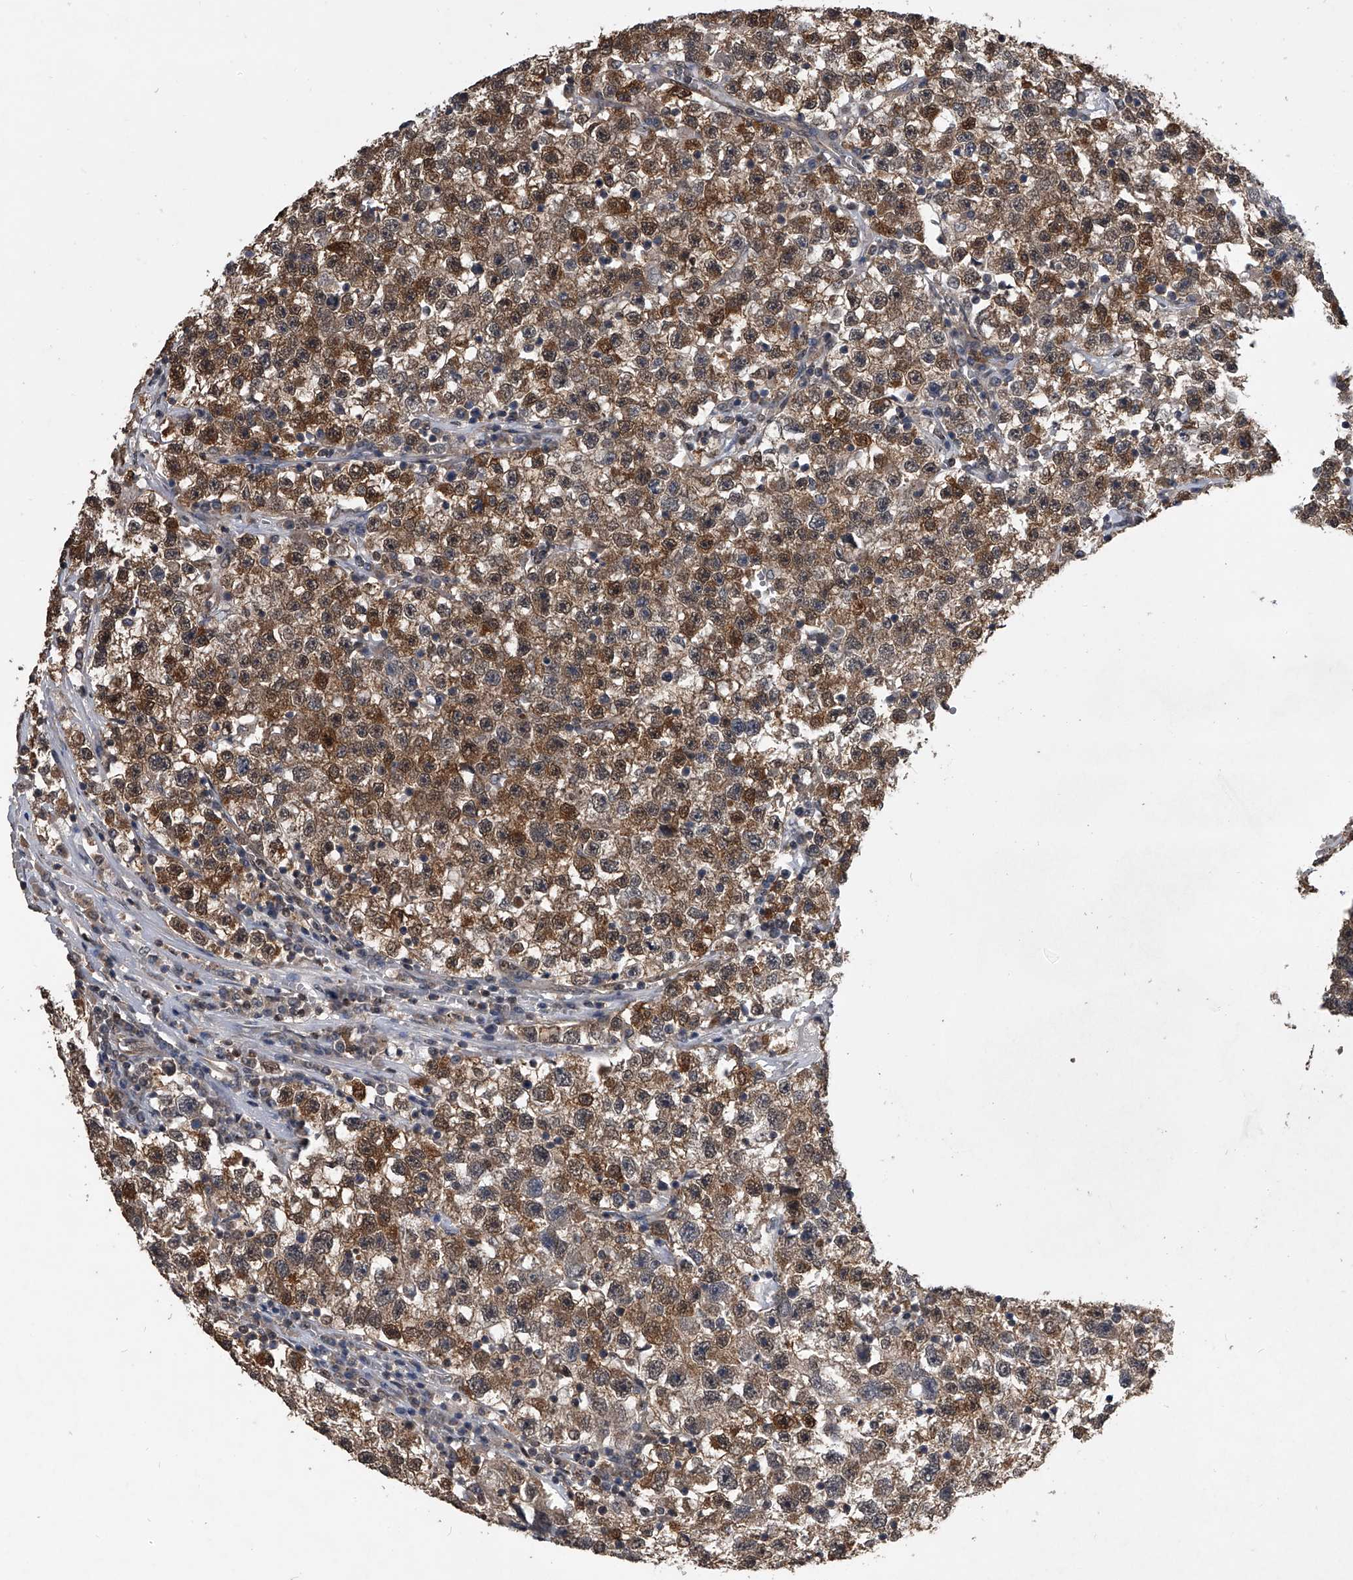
{"staining": {"intensity": "moderate", "quantity": ">75%", "location": "cytoplasmic/membranous"}, "tissue": "testis cancer", "cell_type": "Tumor cells", "image_type": "cancer", "snomed": [{"axis": "morphology", "description": "Seminoma, NOS"}, {"axis": "topography", "description": "Testis"}], "caption": "IHC of testis seminoma shows medium levels of moderate cytoplasmic/membranous positivity in approximately >75% of tumor cells.", "gene": "TSNAX", "patient": {"sex": "male", "age": 22}}